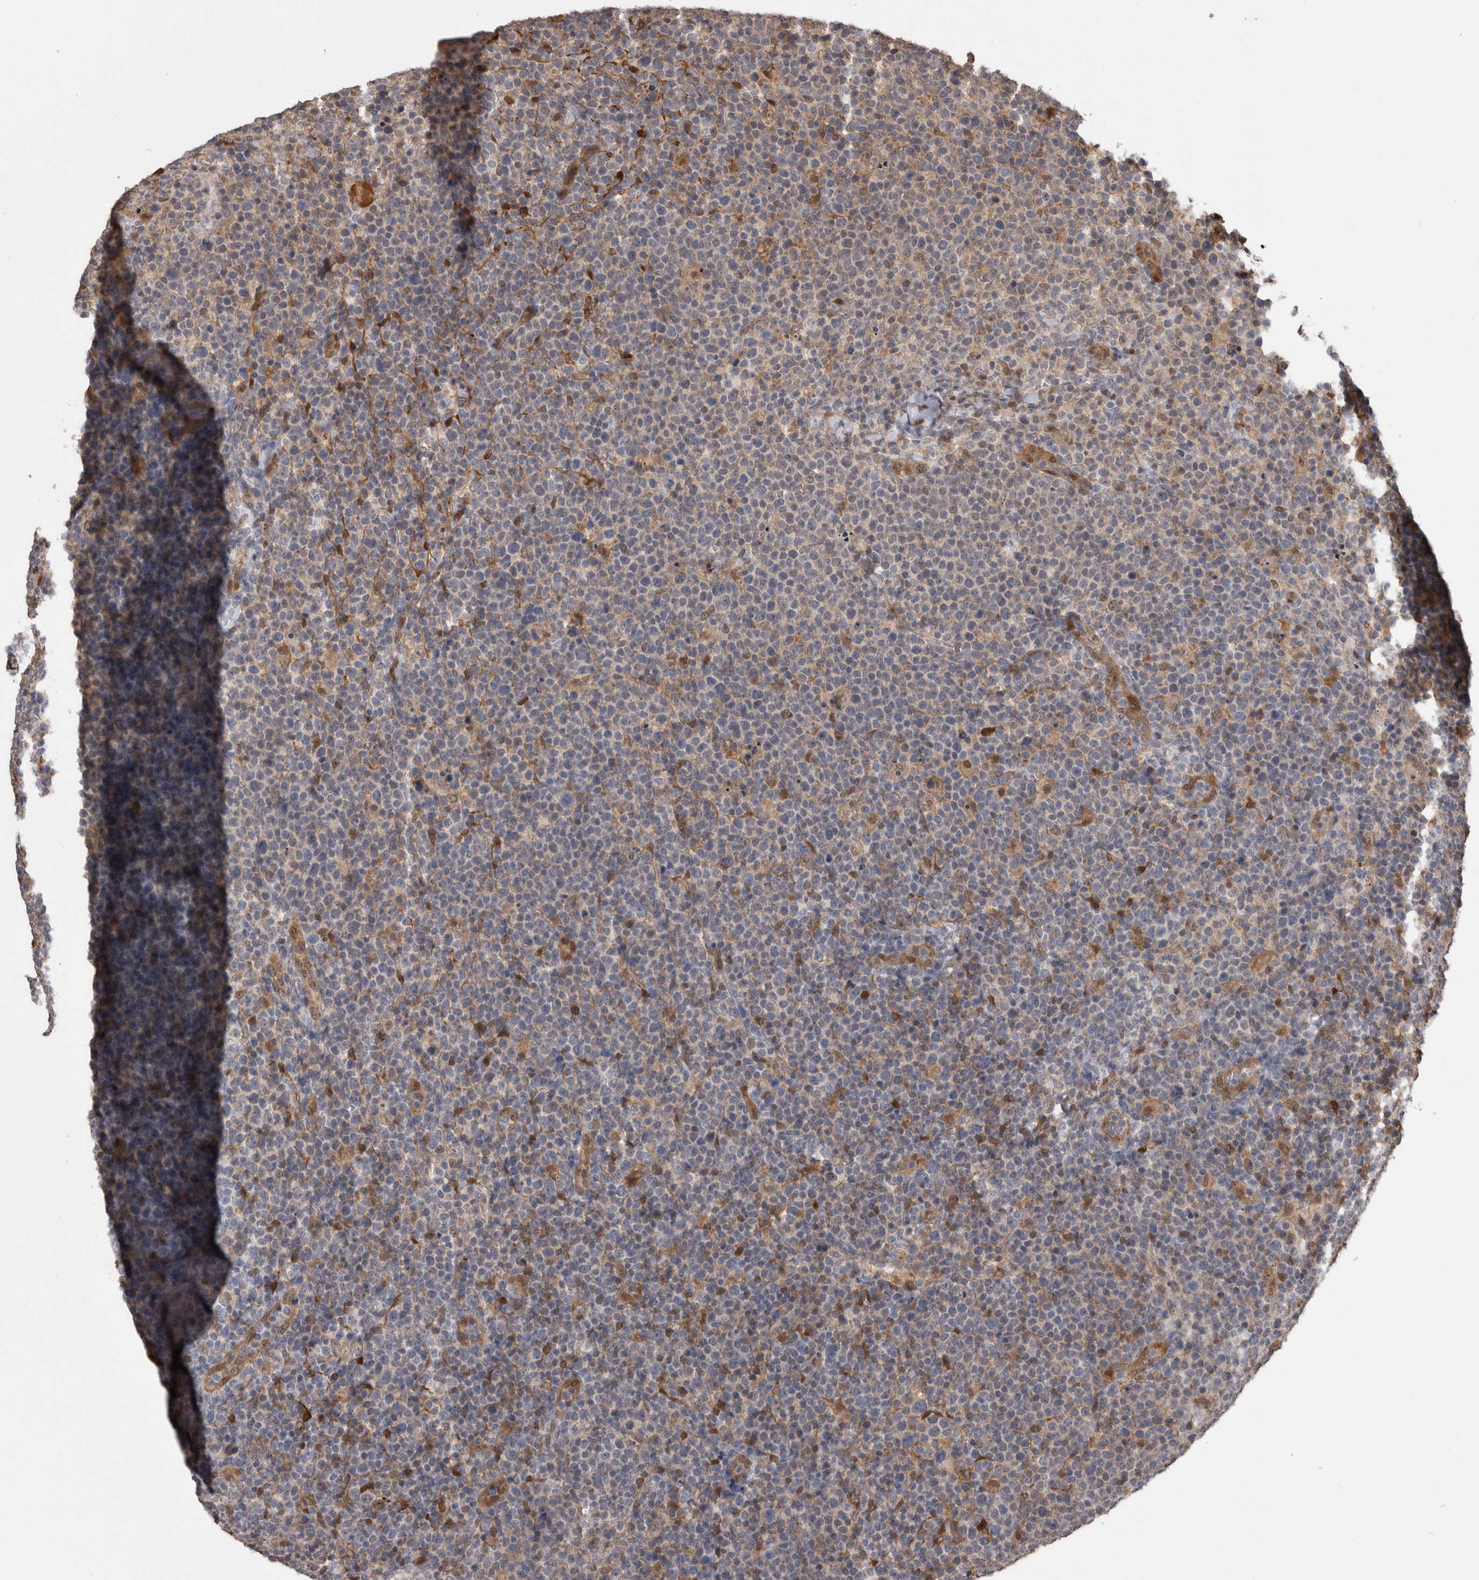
{"staining": {"intensity": "negative", "quantity": "none", "location": "none"}, "tissue": "lymphoma", "cell_type": "Tumor cells", "image_type": "cancer", "snomed": [{"axis": "morphology", "description": "Malignant lymphoma, non-Hodgkin's type, High grade"}, {"axis": "topography", "description": "Lymph node"}], "caption": "The IHC micrograph has no significant expression in tumor cells of malignant lymphoma, non-Hodgkin's type (high-grade) tissue.", "gene": "LXN", "patient": {"sex": "male", "age": 61}}